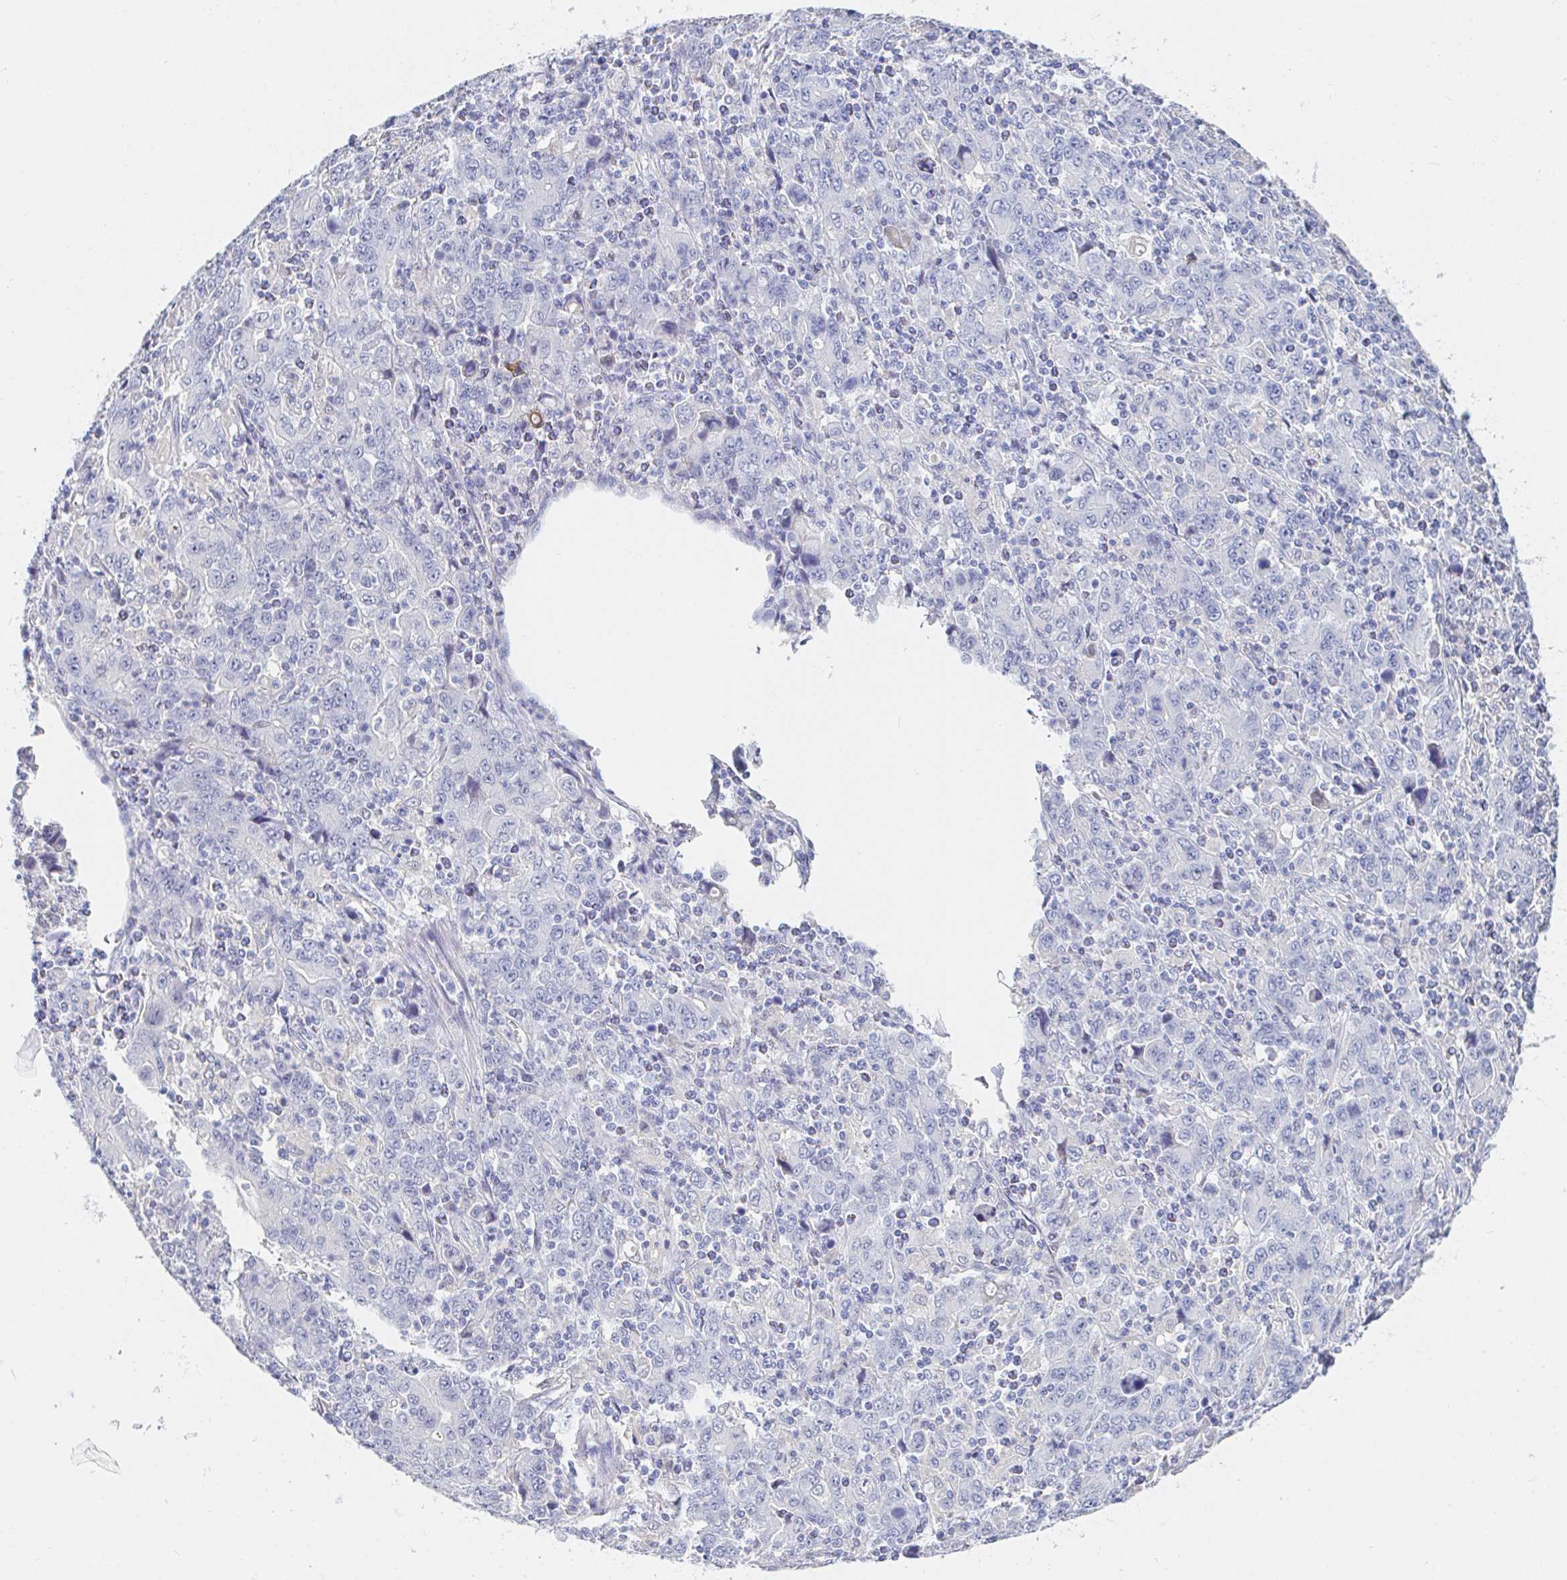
{"staining": {"intensity": "negative", "quantity": "none", "location": "none"}, "tissue": "stomach cancer", "cell_type": "Tumor cells", "image_type": "cancer", "snomed": [{"axis": "morphology", "description": "Adenocarcinoma, NOS"}, {"axis": "topography", "description": "Stomach, upper"}], "caption": "Tumor cells are negative for protein expression in human stomach adenocarcinoma. Nuclei are stained in blue.", "gene": "PDE6B", "patient": {"sex": "male", "age": 69}}